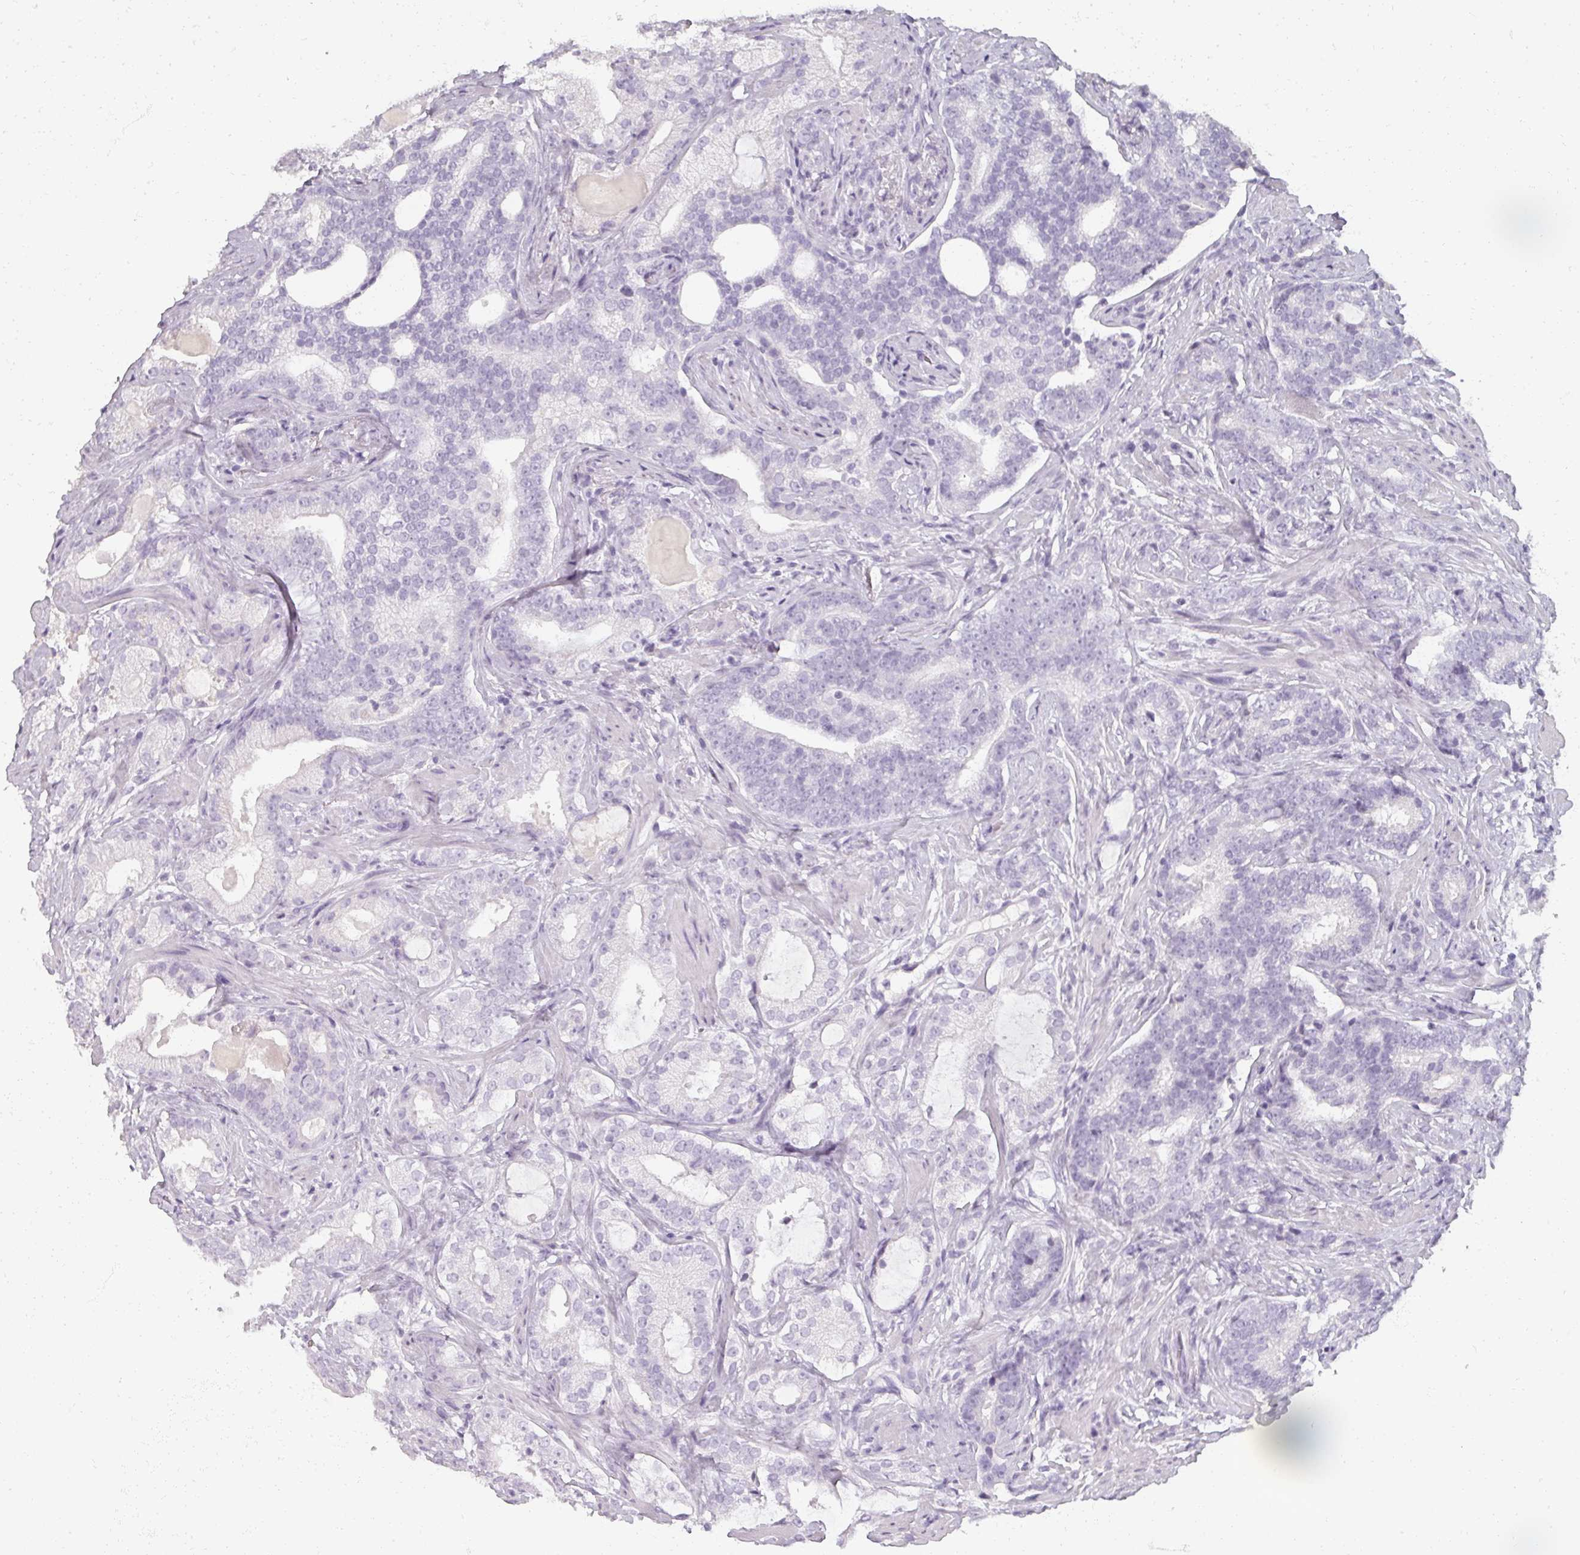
{"staining": {"intensity": "negative", "quantity": "none", "location": "none"}, "tissue": "prostate cancer", "cell_type": "Tumor cells", "image_type": "cancer", "snomed": [{"axis": "morphology", "description": "Adenocarcinoma, High grade"}, {"axis": "topography", "description": "Prostate"}], "caption": "Micrograph shows no protein expression in tumor cells of prostate cancer (adenocarcinoma (high-grade)) tissue.", "gene": "REG3G", "patient": {"sex": "male", "age": 64}}